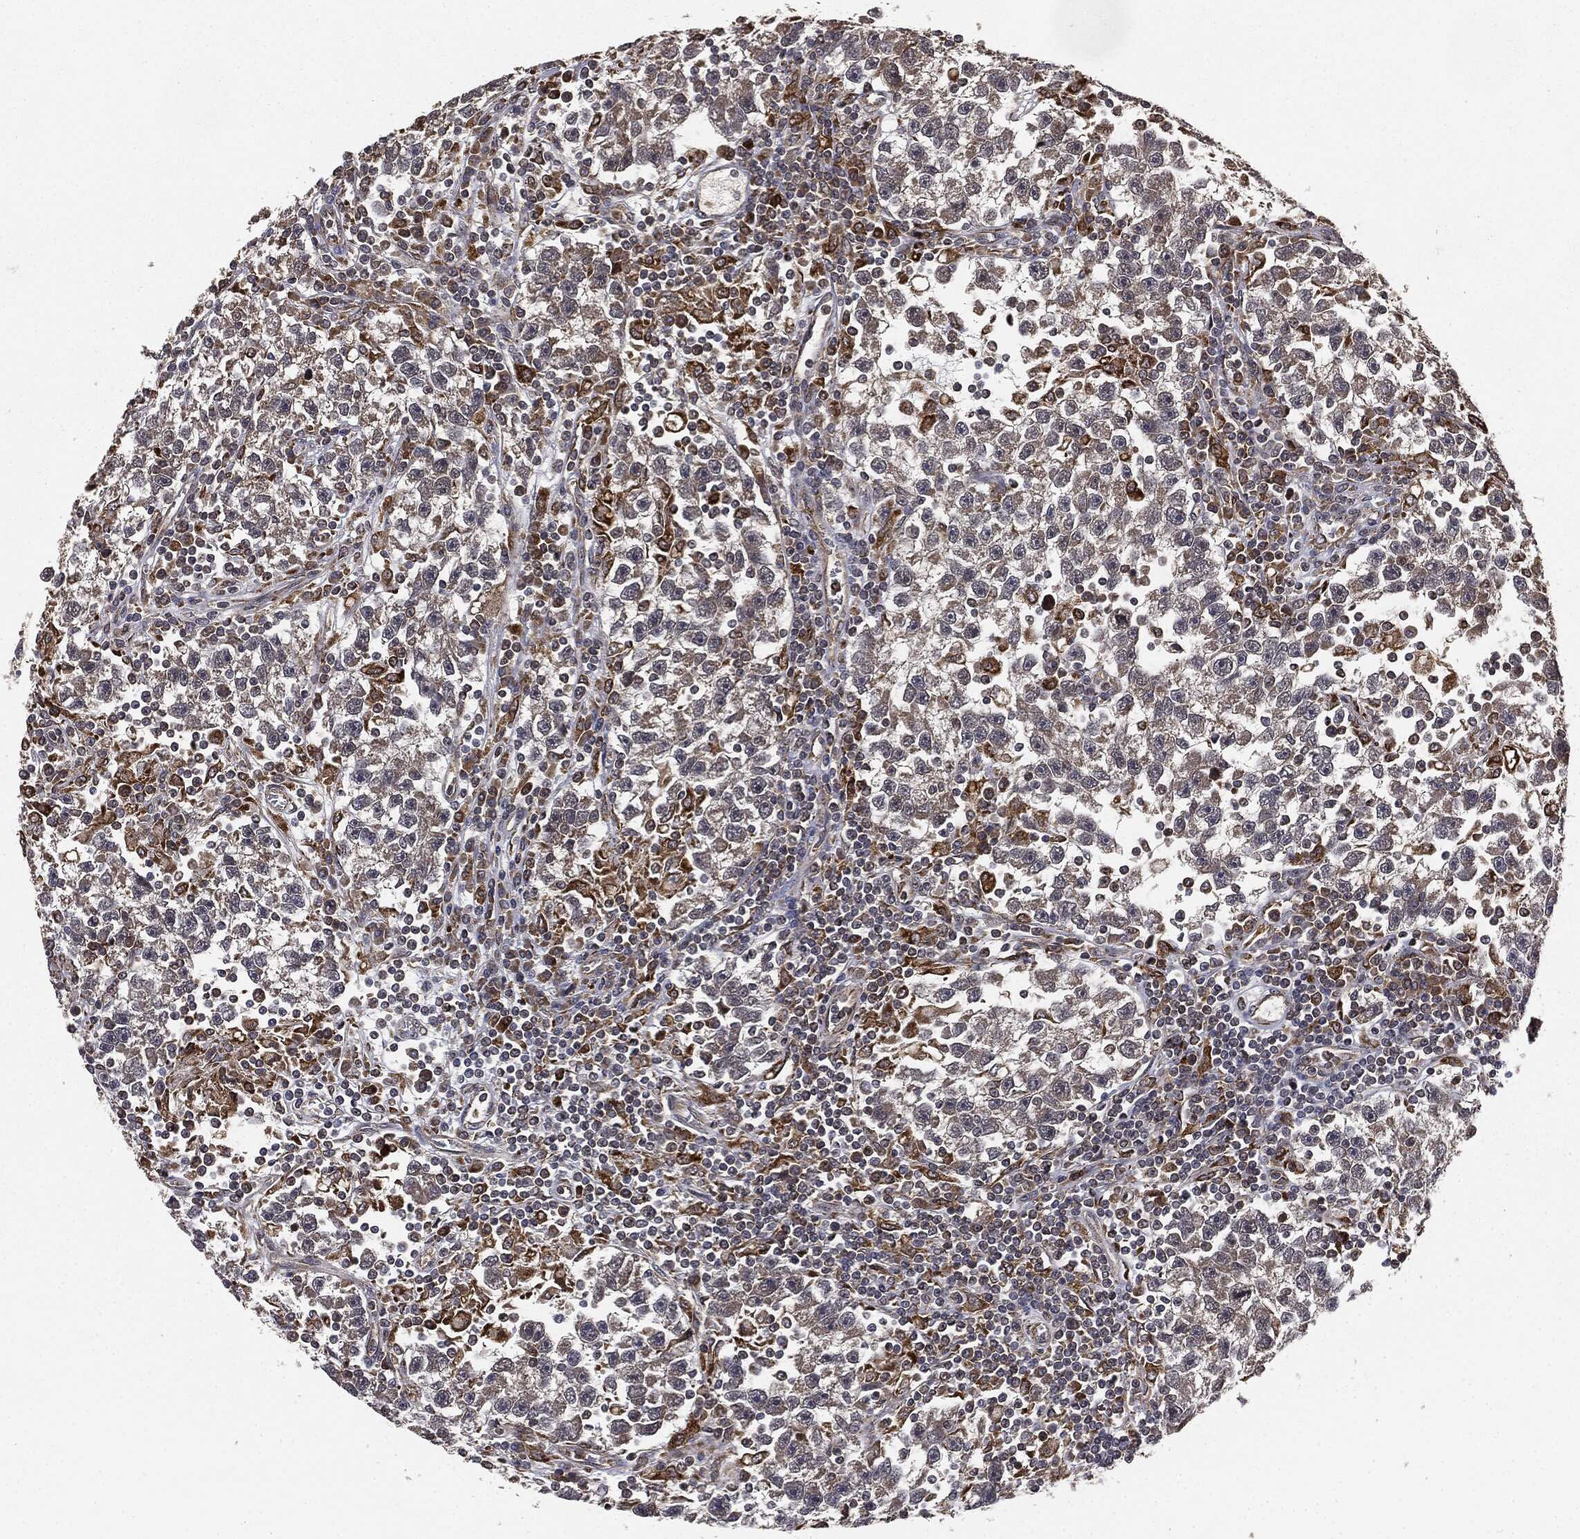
{"staining": {"intensity": "negative", "quantity": "none", "location": "none"}, "tissue": "testis cancer", "cell_type": "Tumor cells", "image_type": "cancer", "snomed": [{"axis": "morphology", "description": "Seminoma, NOS"}, {"axis": "topography", "description": "Testis"}], "caption": "This is an immunohistochemistry image of testis seminoma. There is no positivity in tumor cells.", "gene": "MIER2", "patient": {"sex": "male", "age": 47}}